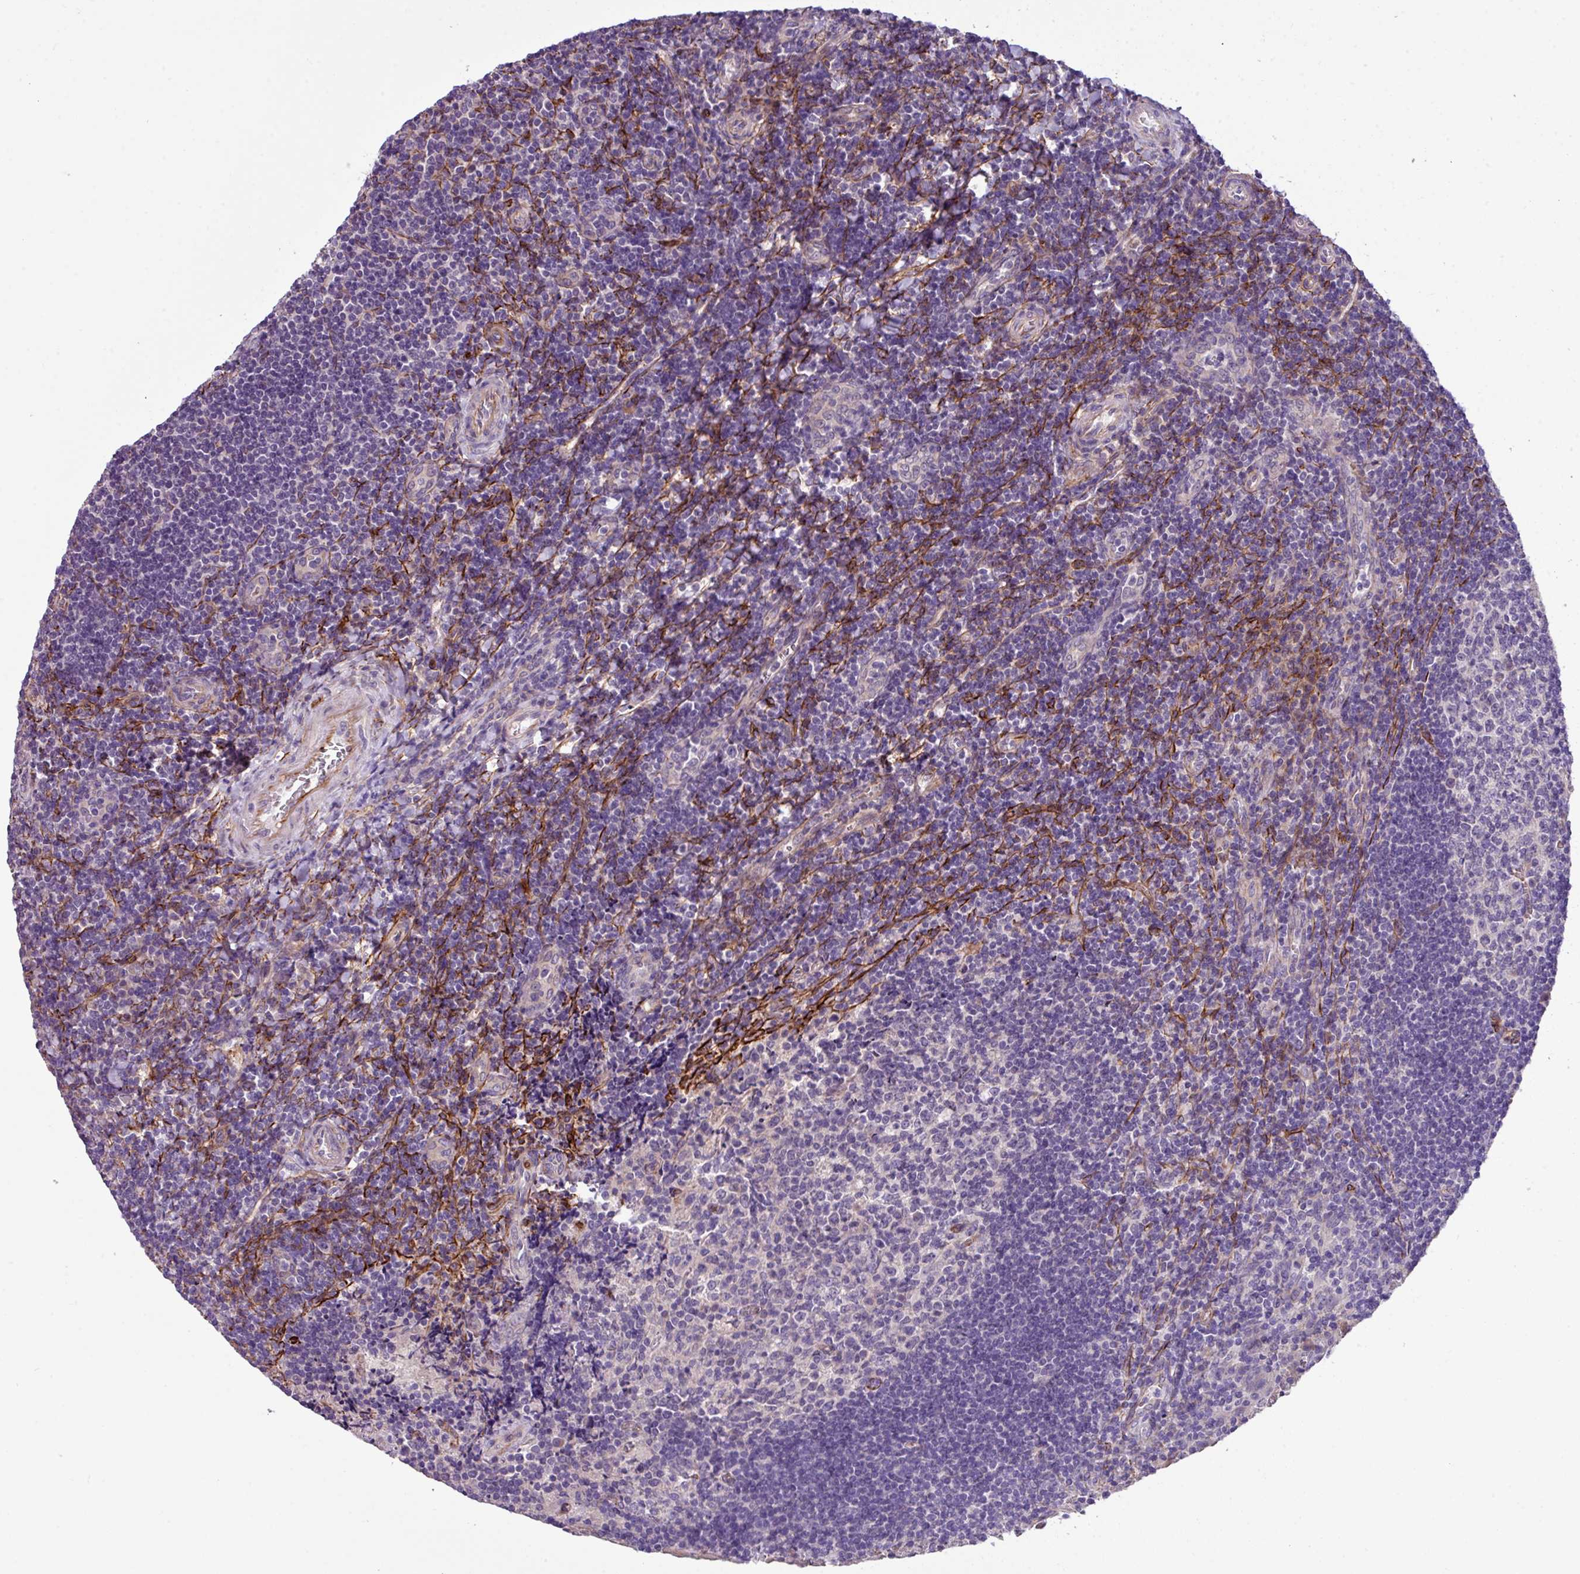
{"staining": {"intensity": "moderate", "quantity": "<25%", "location": "cytoplasmic/membranous"}, "tissue": "tonsil", "cell_type": "Germinal center cells", "image_type": "normal", "snomed": [{"axis": "morphology", "description": "Normal tissue, NOS"}, {"axis": "topography", "description": "Tonsil"}], "caption": "The micrograph demonstrates a brown stain indicating the presence of a protein in the cytoplasmic/membranous of germinal center cells in tonsil.", "gene": "PARD6A", "patient": {"sex": "male", "age": 17}}